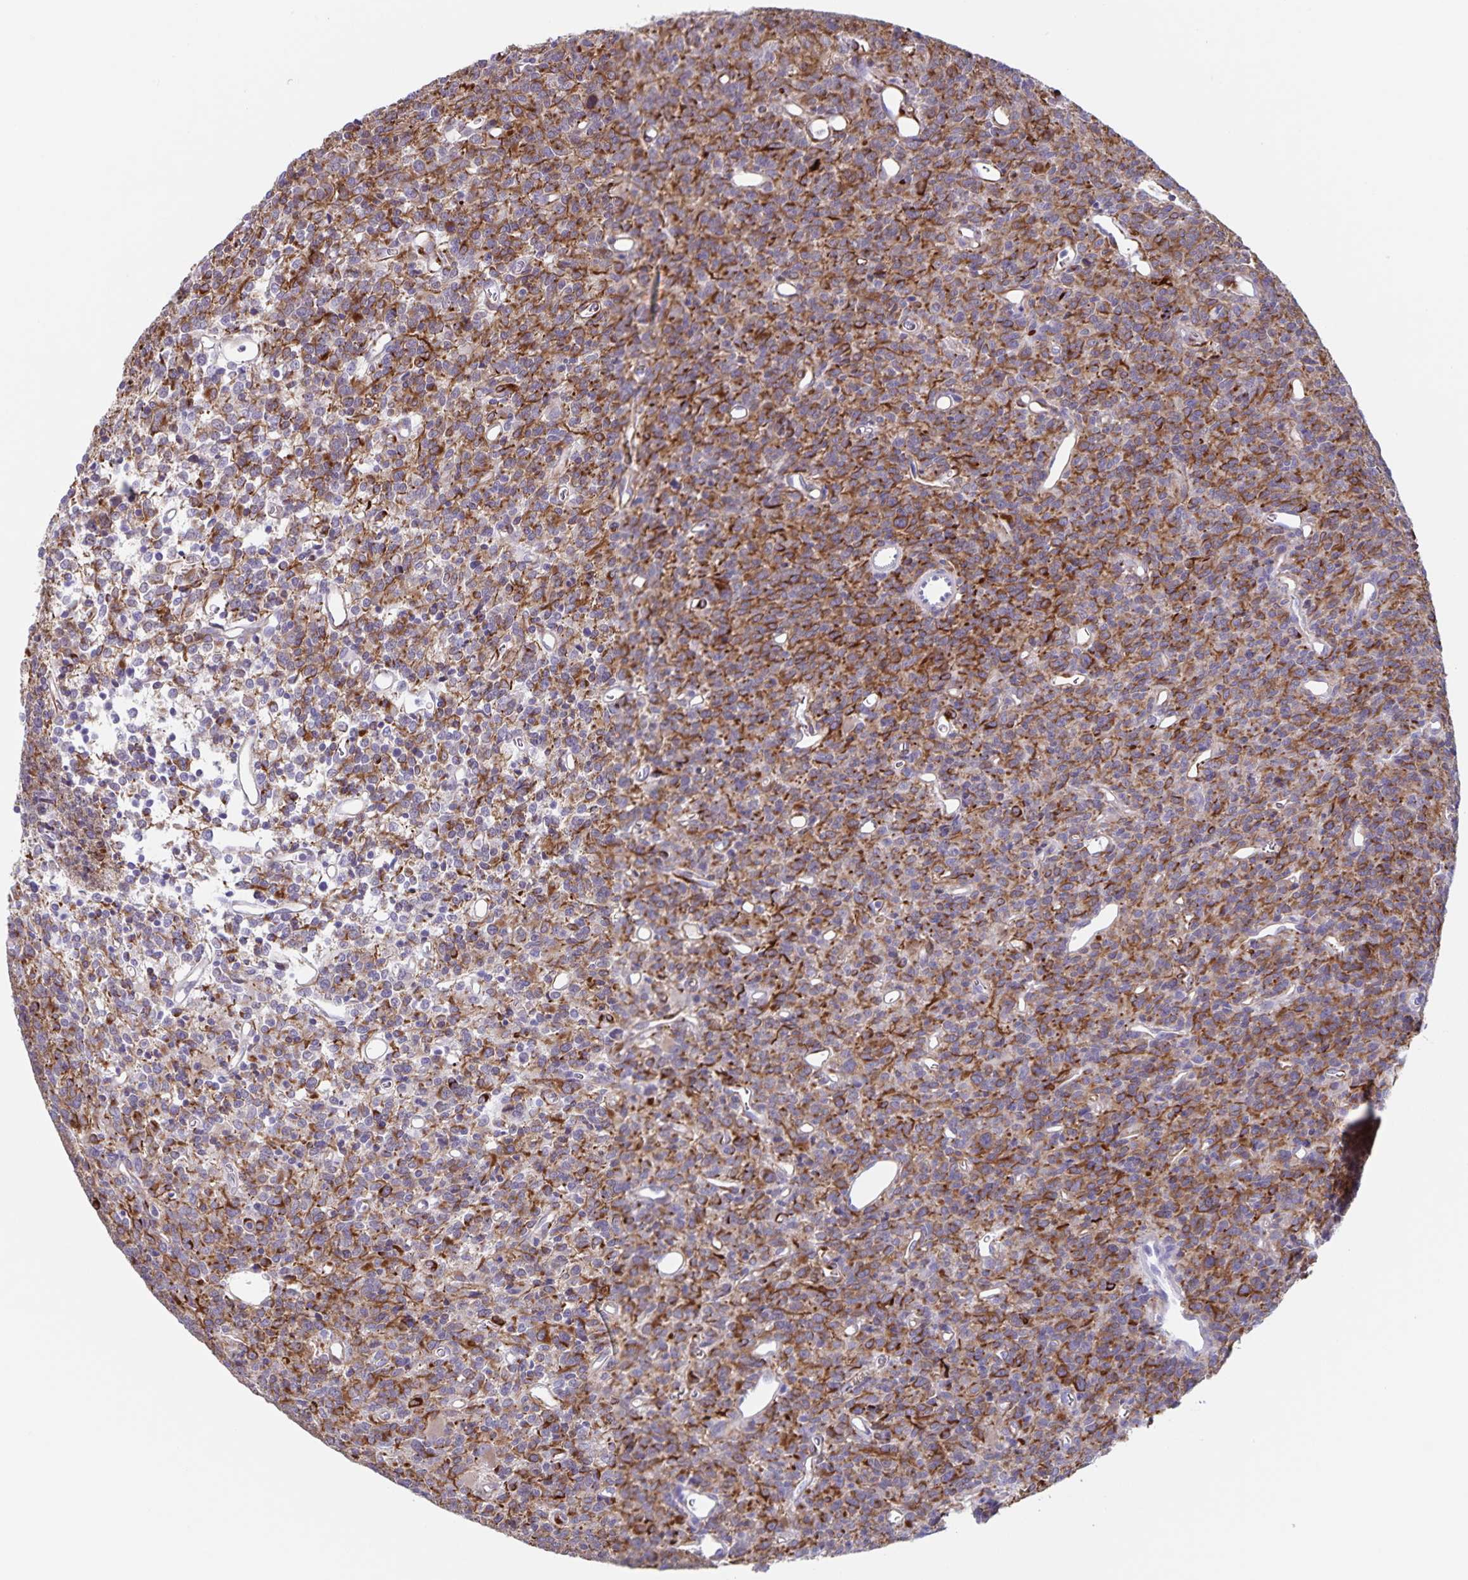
{"staining": {"intensity": "moderate", "quantity": "<25%", "location": "cytoplasmic/membranous"}, "tissue": "glioma", "cell_type": "Tumor cells", "image_type": "cancer", "snomed": [{"axis": "morphology", "description": "Glioma, malignant, High grade"}, {"axis": "topography", "description": "Brain"}], "caption": "A brown stain labels moderate cytoplasmic/membranous staining of a protein in human malignant glioma (high-grade) tumor cells.", "gene": "SYNM", "patient": {"sex": "male", "age": 76}}